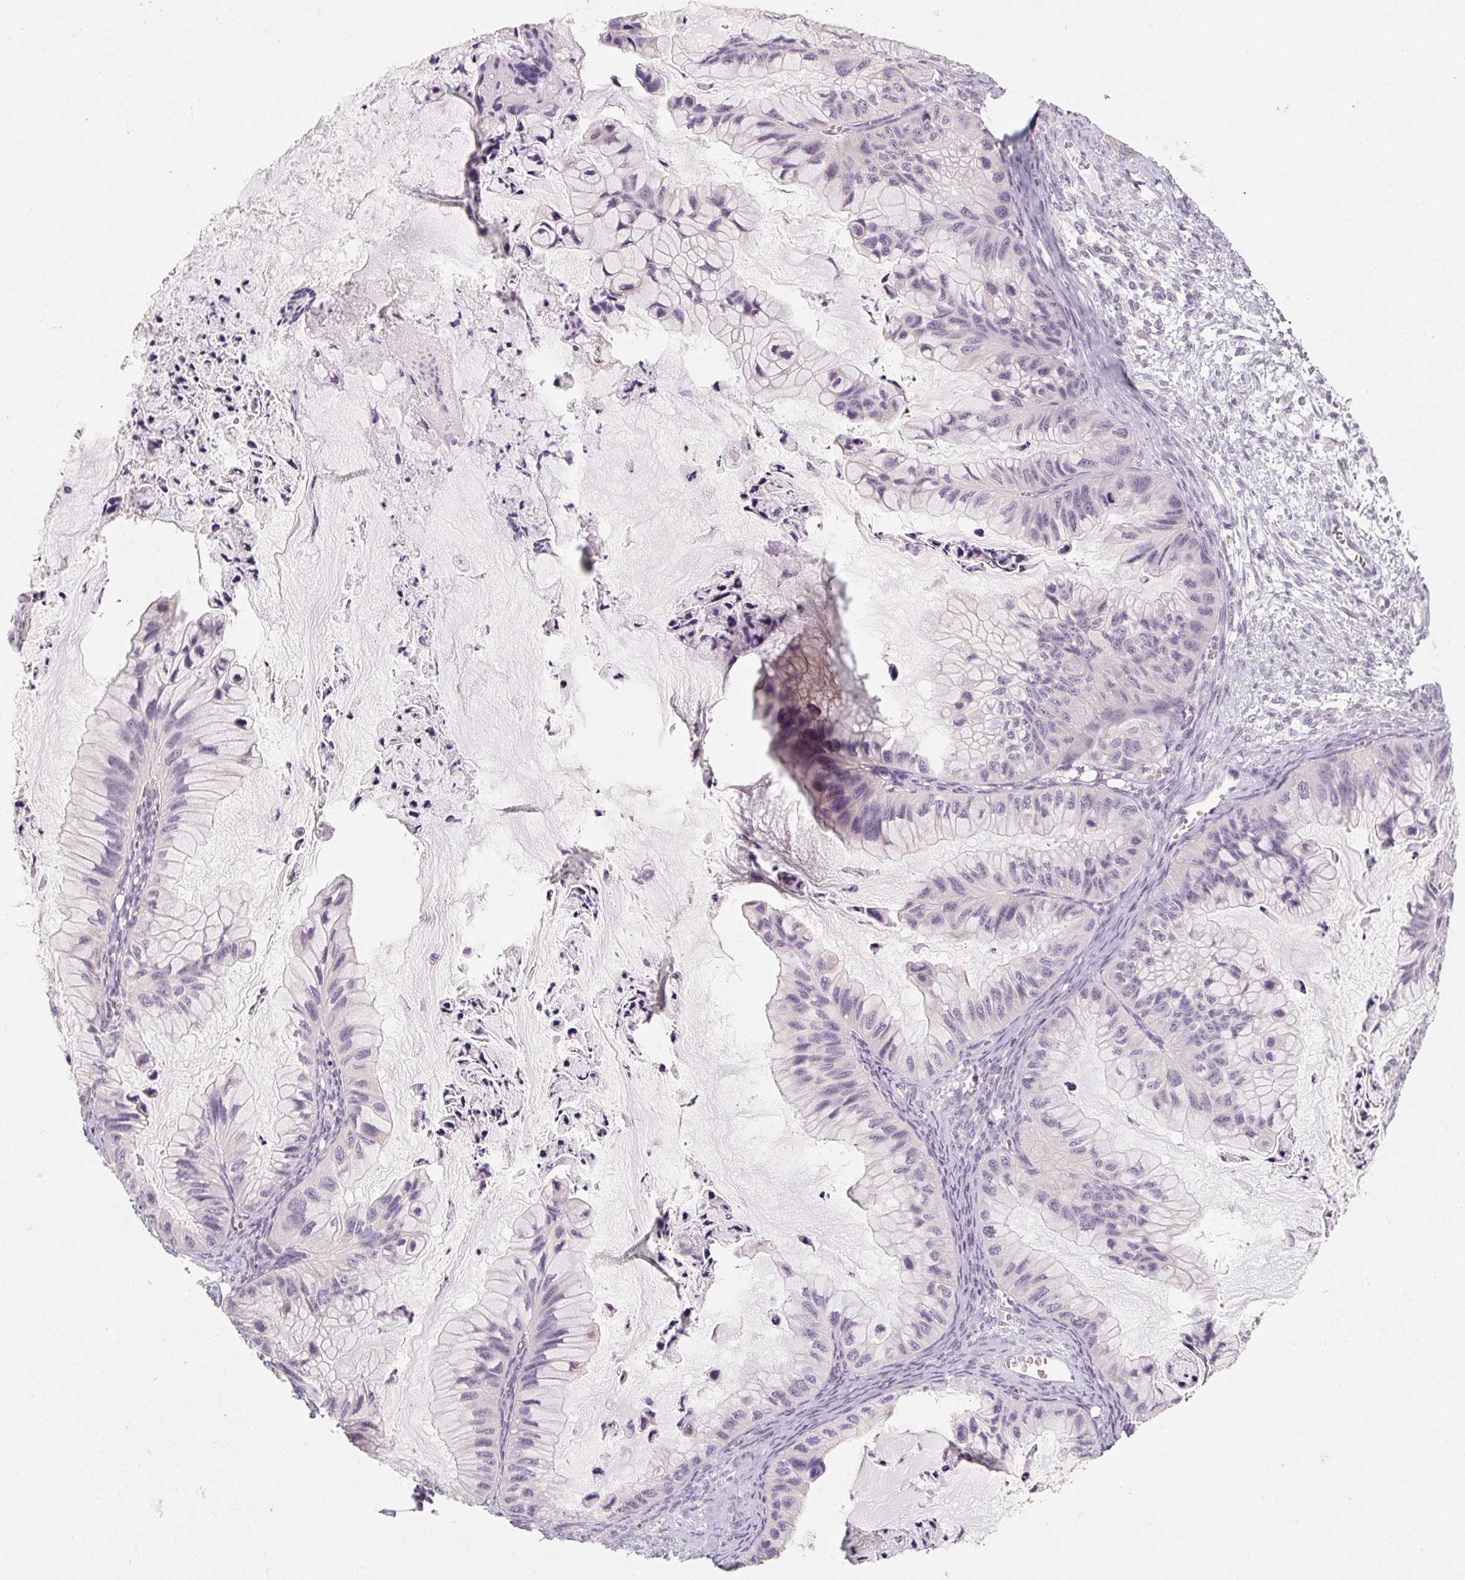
{"staining": {"intensity": "negative", "quantity": "none", "location": "none"}, "tissue": "ovarian cancer", "cell_type": "Tumor cells", "image_type": "cancer", "snomed": [{"axis": "morphology", "description": "Cystadenocarcinoma, mucinous, NOS"}, {"axis": "topography", "description": "Ovary"}], "caption": "The histopathology image shows no significant expression in tumor cells of ovarian cancer. Nuclei are stained in blue.", "gene": "CAPZA3", "patient": {"sex": "female", "age": 72}}